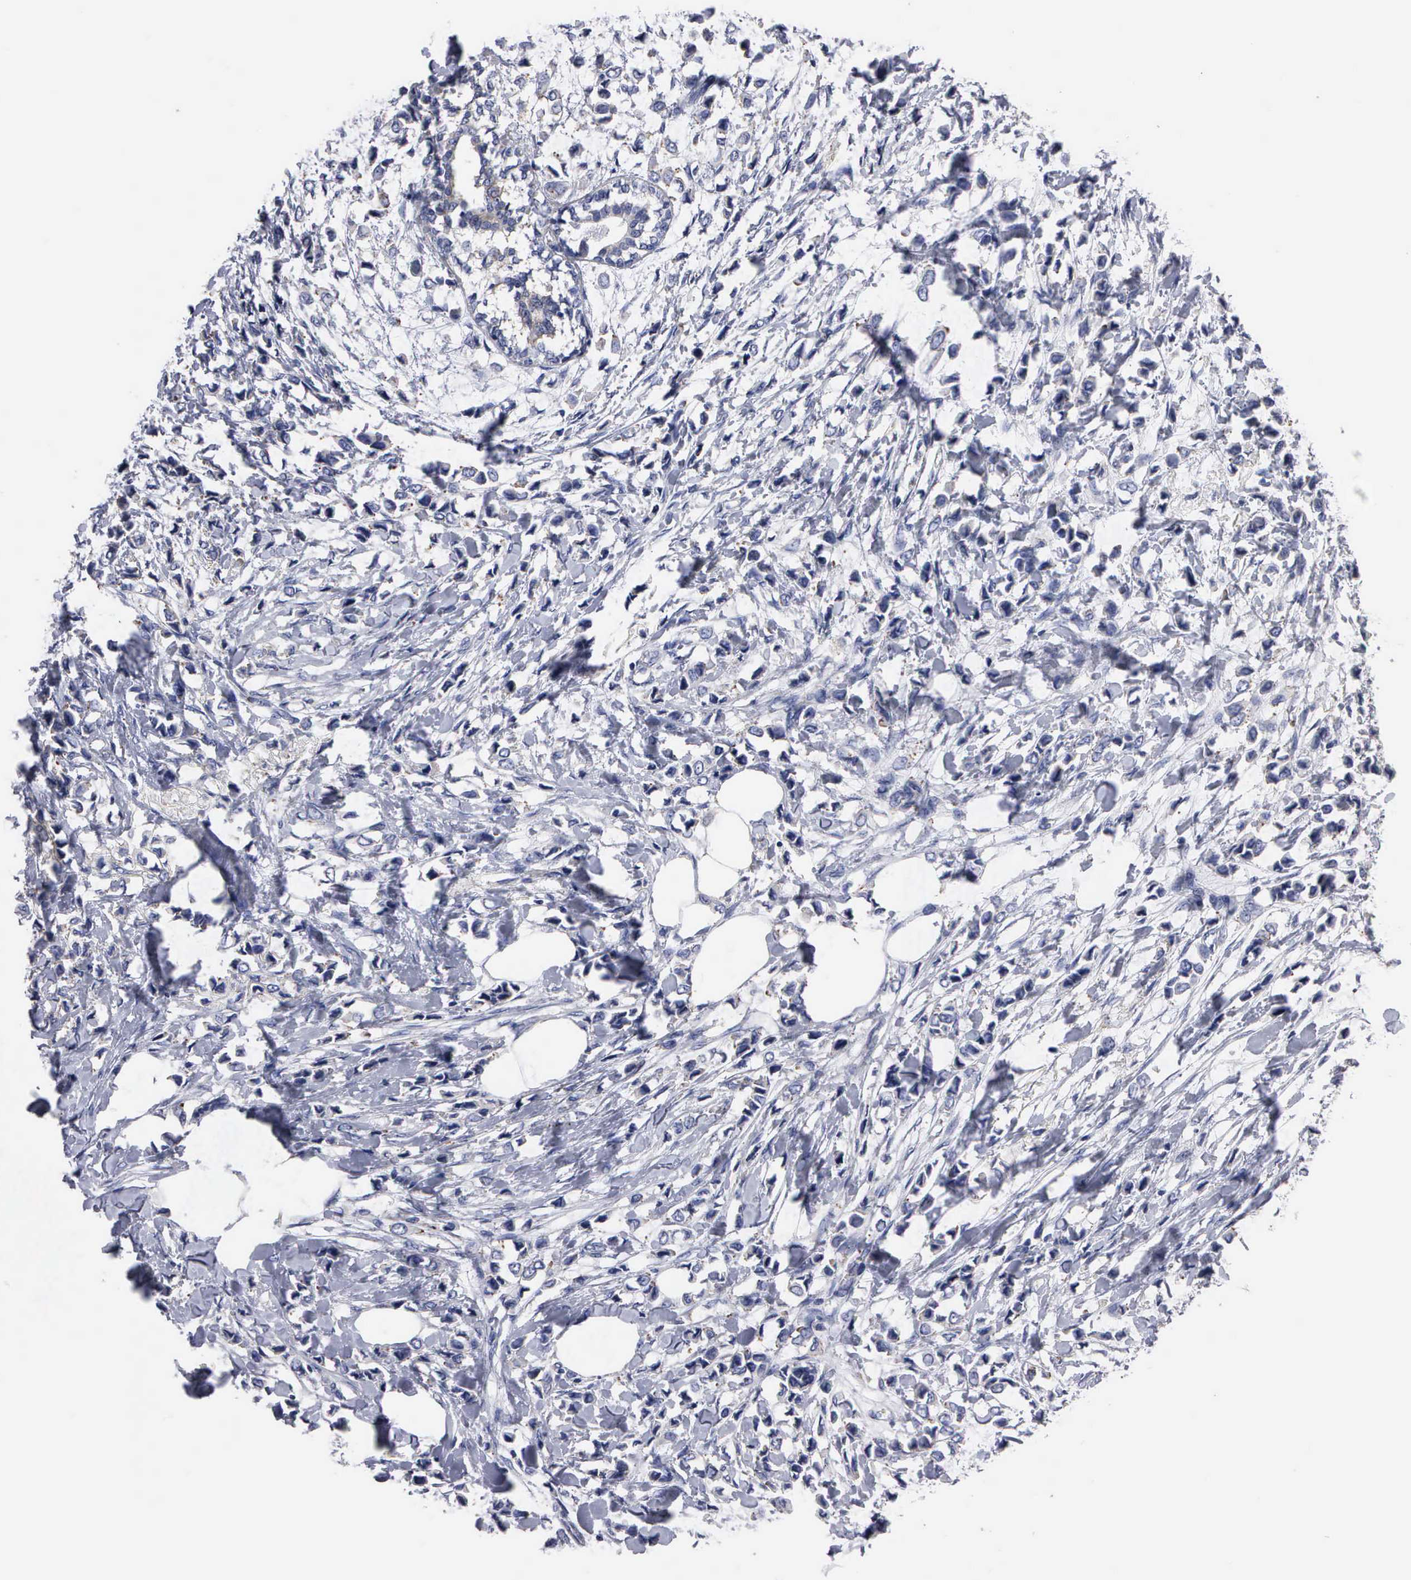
{"staining": {"intensity": "negative", "quantity": "none", "location": "none"}, "tissue": "breast cancer", "cell_type": "Tumor cells", "image_type": "cancer", "snomed": [{"axis": "morphology", "description": "Lobular carcinoma"}, {"axis": "topography", "description": "Breast"}], "caption": "DAB (3,3'-diaminobenzidine) immunohistochemical staining of human breast lobular carcinoma displays no significant positivity in tumor cells.", "gene": "TXLNG", "patient": {"sex": "female", "age": 51}}